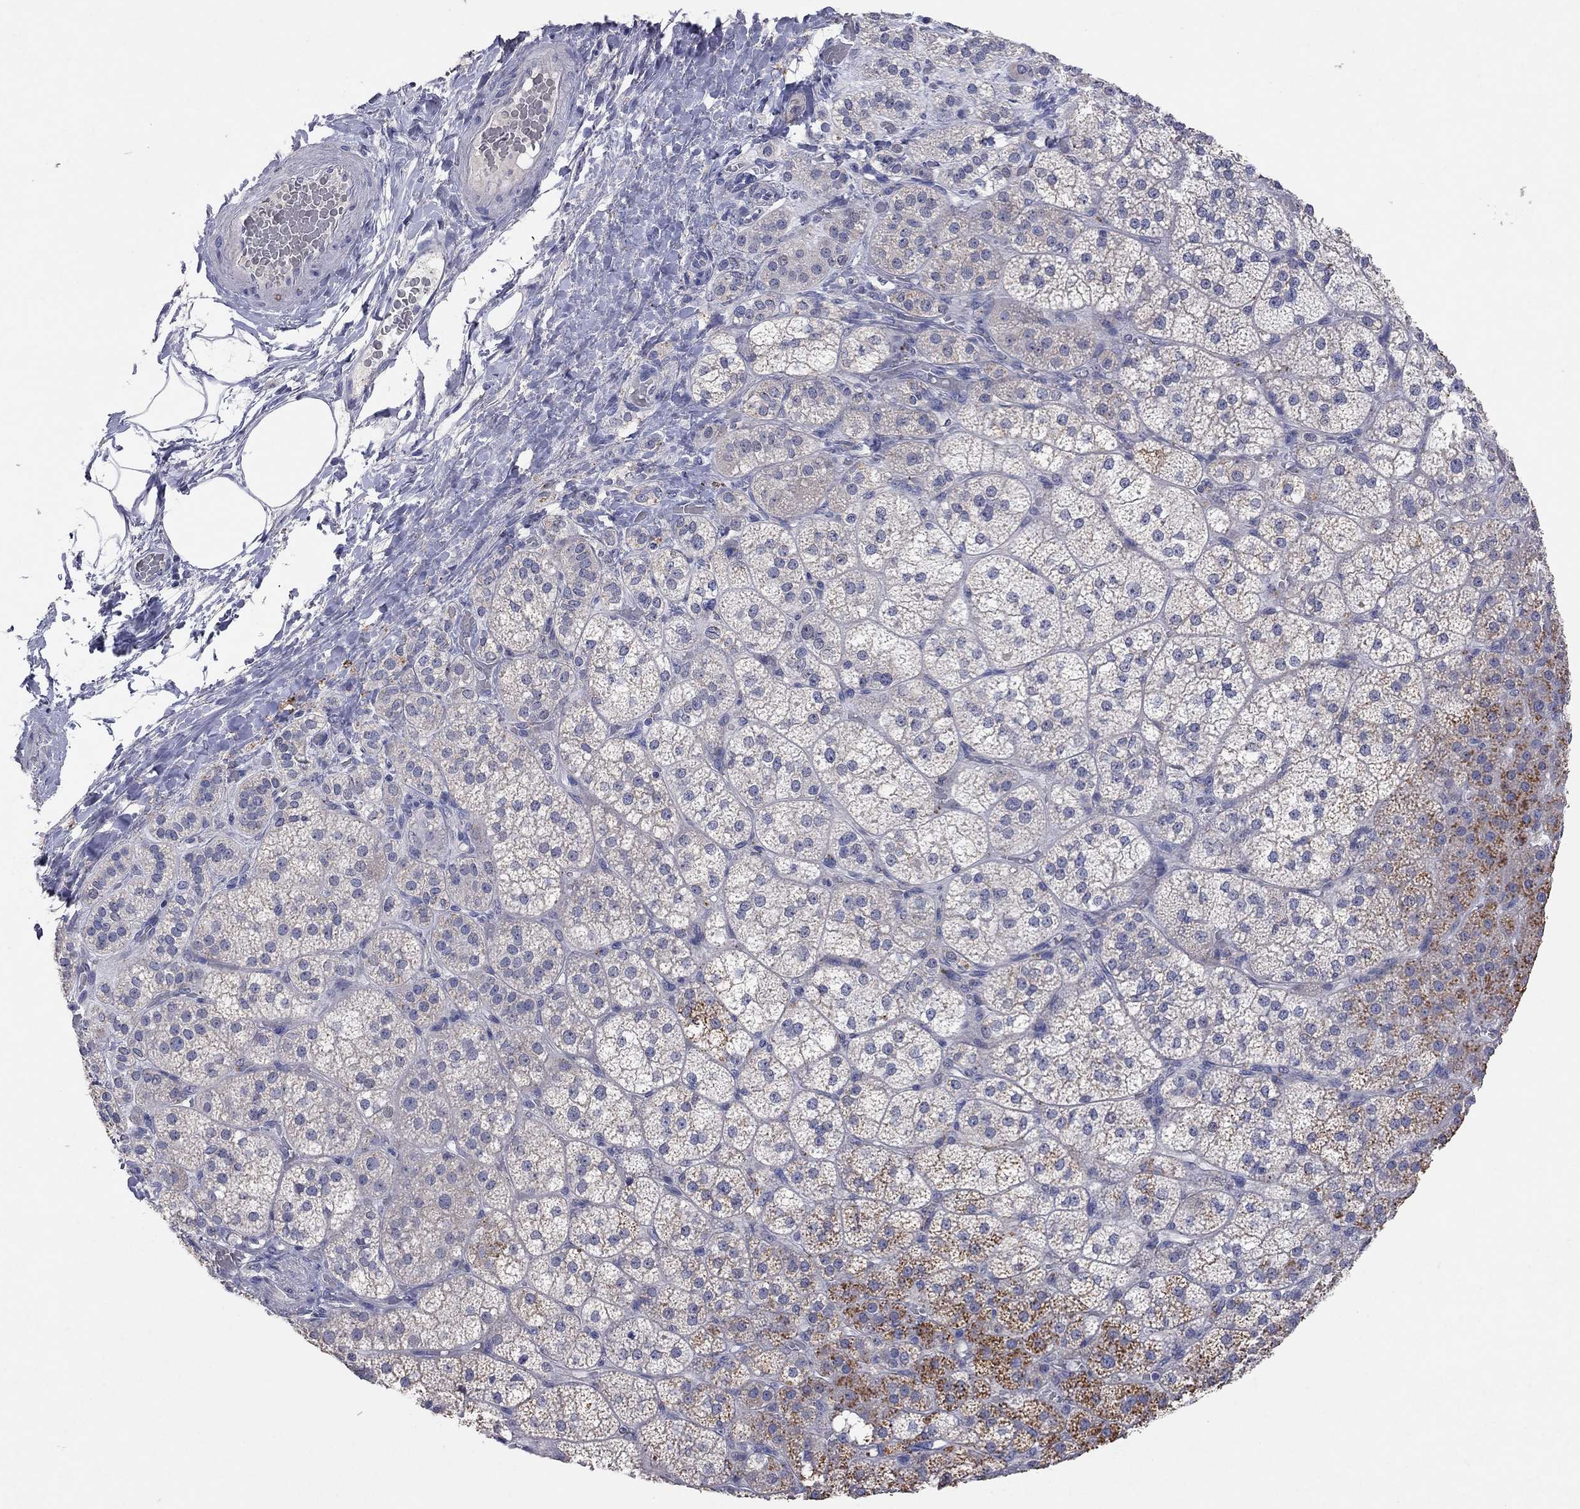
{"staining": {"intensity": "strong", "quantity": "<25%", "location": "cytoplasmic/membranous"}, "tissue": "adrenal gland", "cell_type": "Glandular cells", "image_type": "normal", "snomed": [{"axis": "morphology", "description": "Normal tissue, NOS"}, {"axis": "topography", "description": "Adrenal gland"}], "caption": "IHC histopathology image of benign adrenal gland: human adrenal gland stained using immunohistochemistry (IHC) displays medium levels of strong protein expression localized specifically in the cytoplasmic/membranous of glandular cells, appearing as a cytoplasmic/membranous brown color.", "gene": "MMP13", "patient": {"sex": "female", "age": 60}}